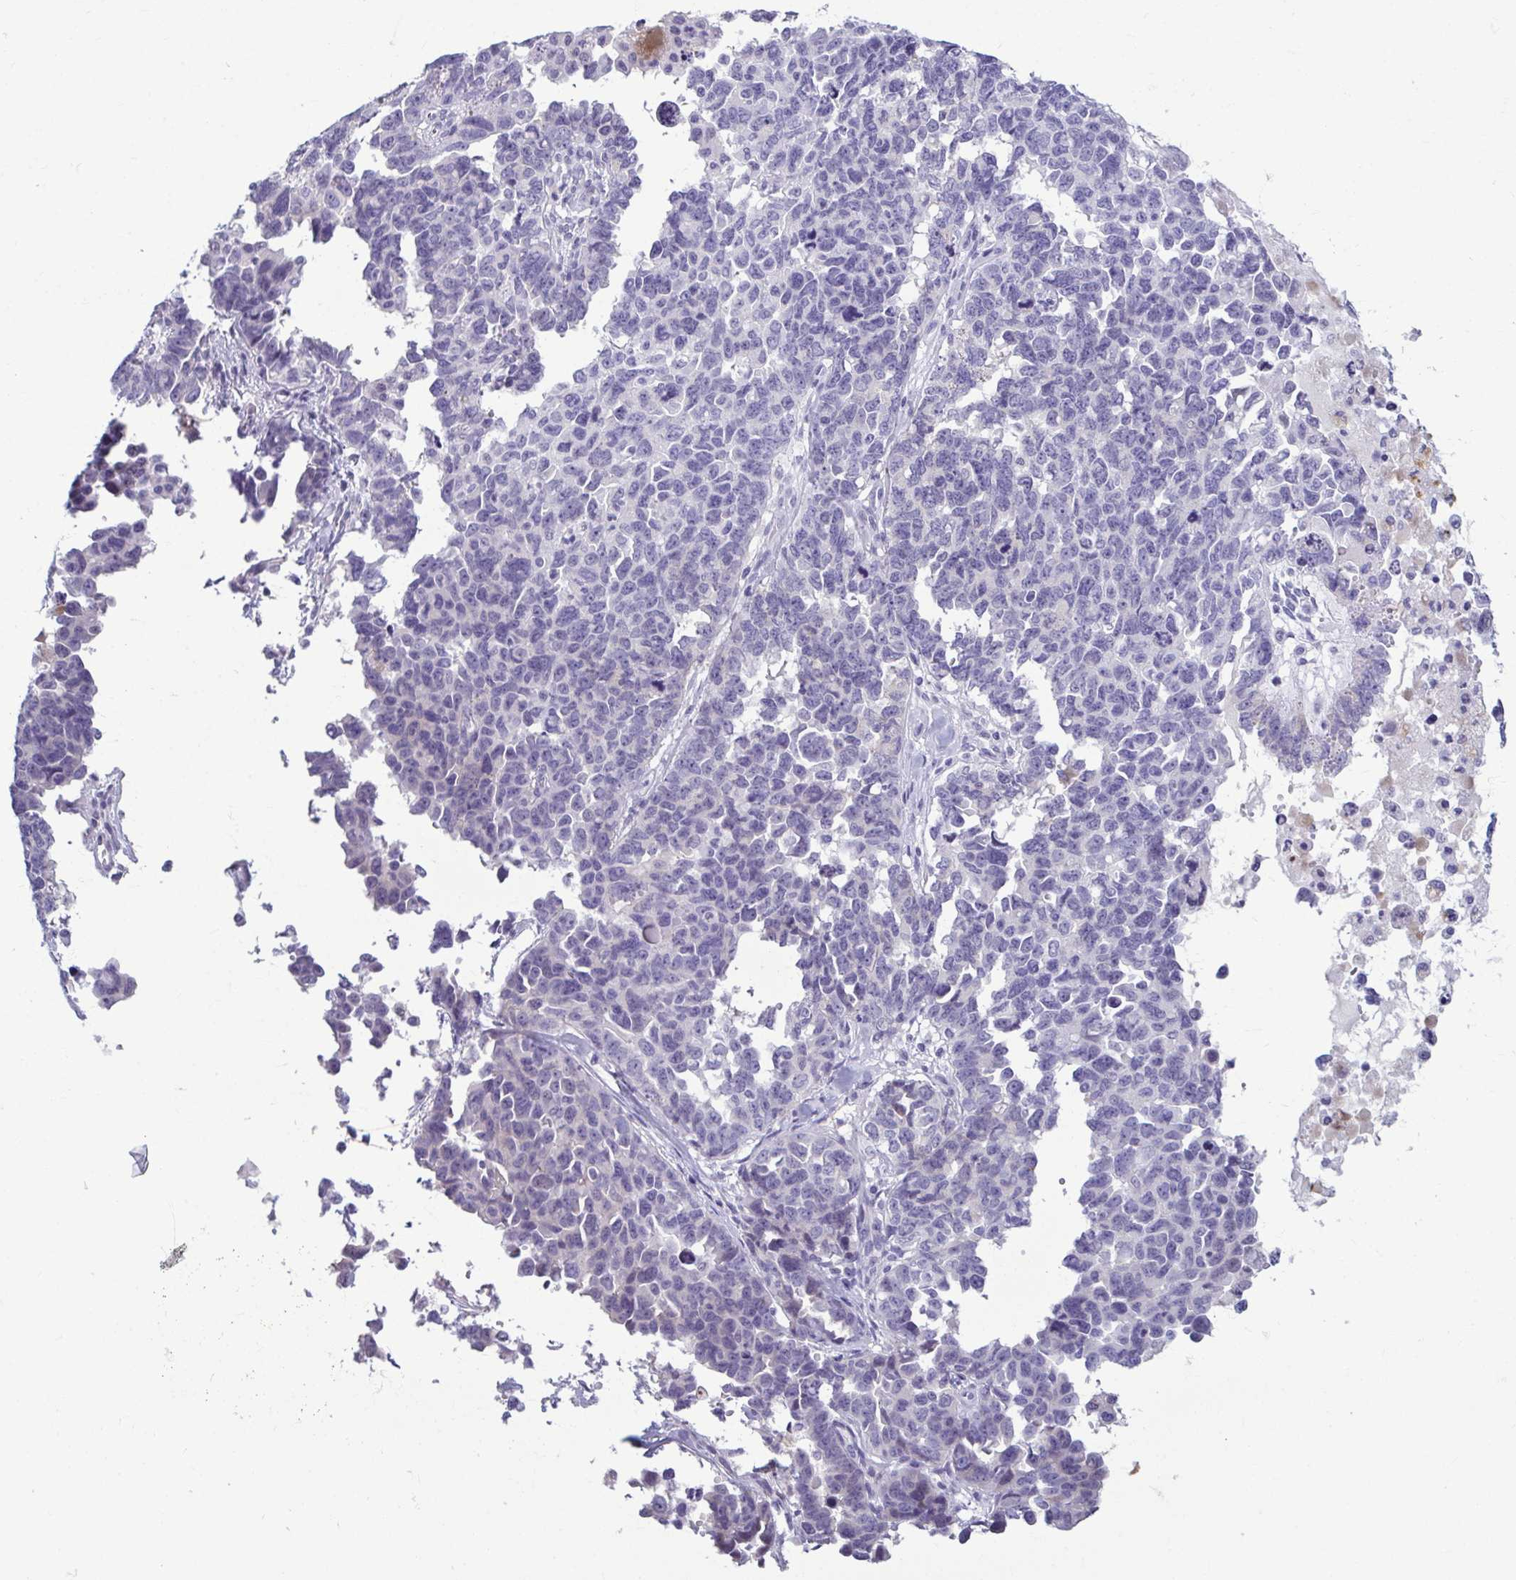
{"staining": {"intensity": "negative", "quantity": "none", "location": "none"}, "tissue": "ovarian cancer", "cell_type": "Tumor cells", "image_type": "cancer", "snomed": [{"axis": "morphology", "description": "Cystadenocarcinoma, serous, NOS"}, {"axis": "topography", "description": "Ovary"}], "caption": "A high-resolution histopathology image shows IHC staining of serous cystadenocarcinoma (ovarian), which exhibits no significant positivity in tumor cells. (Brightfield microscopy of DAB IHC at high magnification).", "gene": "SERPINI1", "patient": {"sex": "female", "age": 69}}